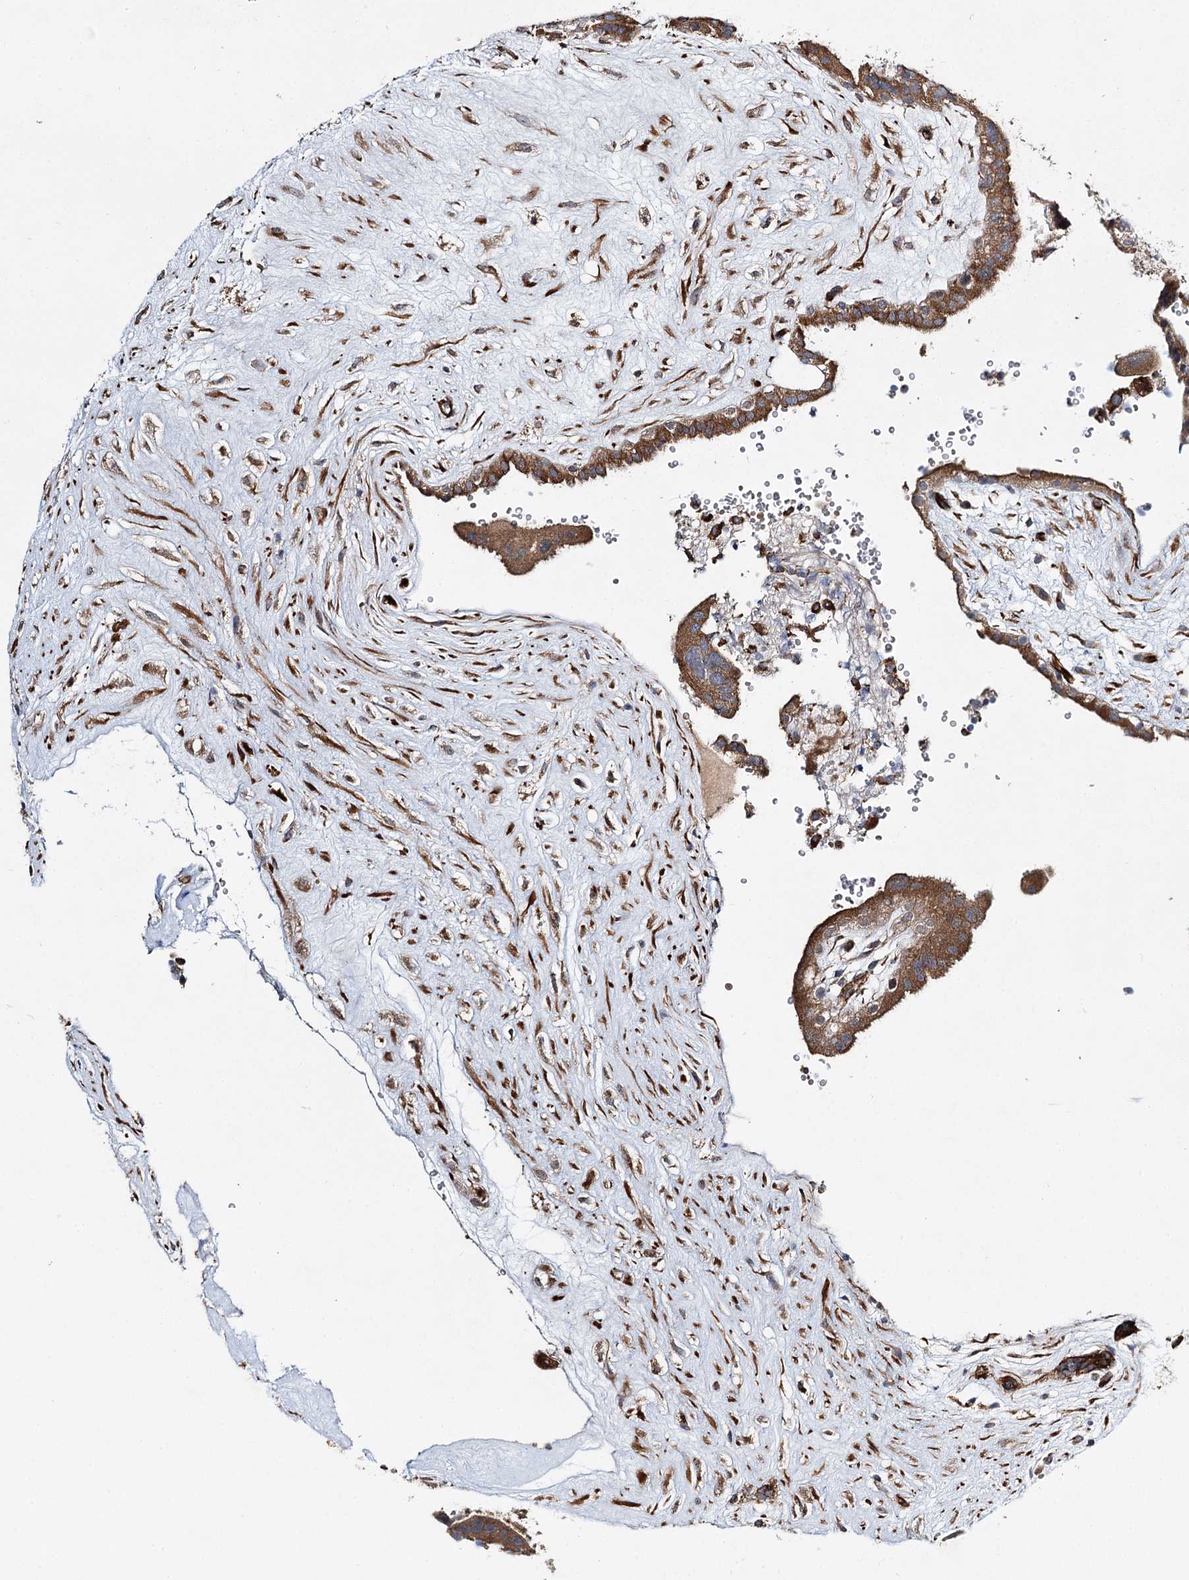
{"staining": {"intensity": "moderate", "quantity": "25%-75%", "location": "cytoplasmic/membranous"}, "tissue": "placenta", "cell_type": "Trophoblastic cells", "image_type": "normal", "snomed": [{"axis": "morphology", "description": "Normal tissue, NOS"}, {"axis": "topography", "description": "Placenta"}], "caption": "This histopathology image demonstrates unremarkable placenta stained with immunohistochemistry to label a protein in brown. The cytoplasmic/membranous of trophoblastic cells show moderate positivity for the protein. Nuclei are counter-stained blue.", "gene": "DPEP2", "patient": {"sex": "female", "age": 18}}